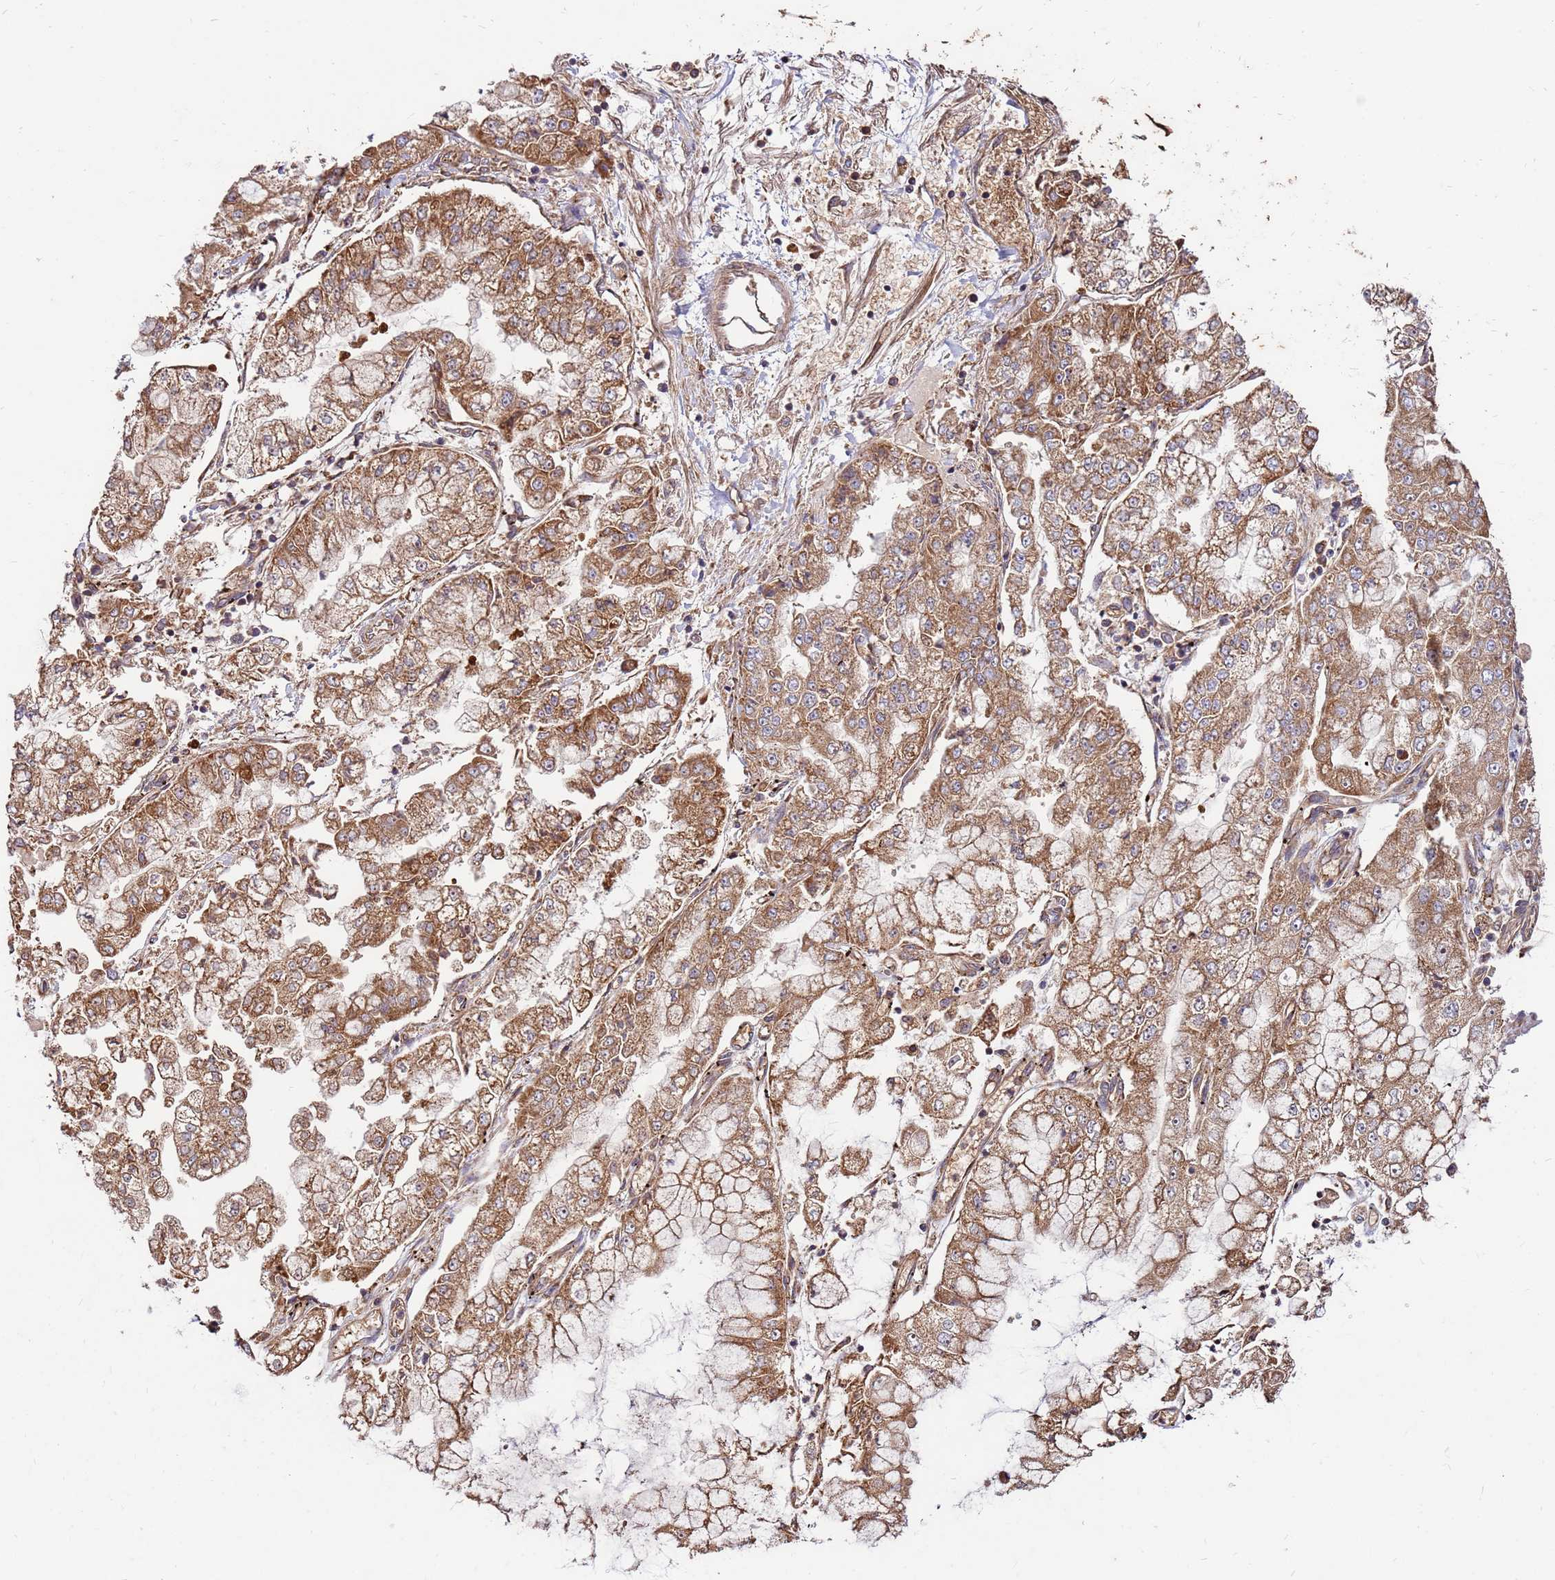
{"staining": {"intensity": "moderate", "quantity": ">75%", "location": "cytoplasmic/membranous"}, "tissue": "stomach cancer", "cell_type": "Tumor cells", "image_type": "cancer", "snomed": [{"axis": "morphology", "description": "Adenocarcinoma, NOS"}, {"axis": "topography", "description": "Stomach"}], "caption": "Moderate cytoplasmic/membranous staining is present in approximately >75% of tumor cells in adenocarcinoma (stomach).", "gene": "SLC44A5", "patient": {"sex": "male", "age": 76}}